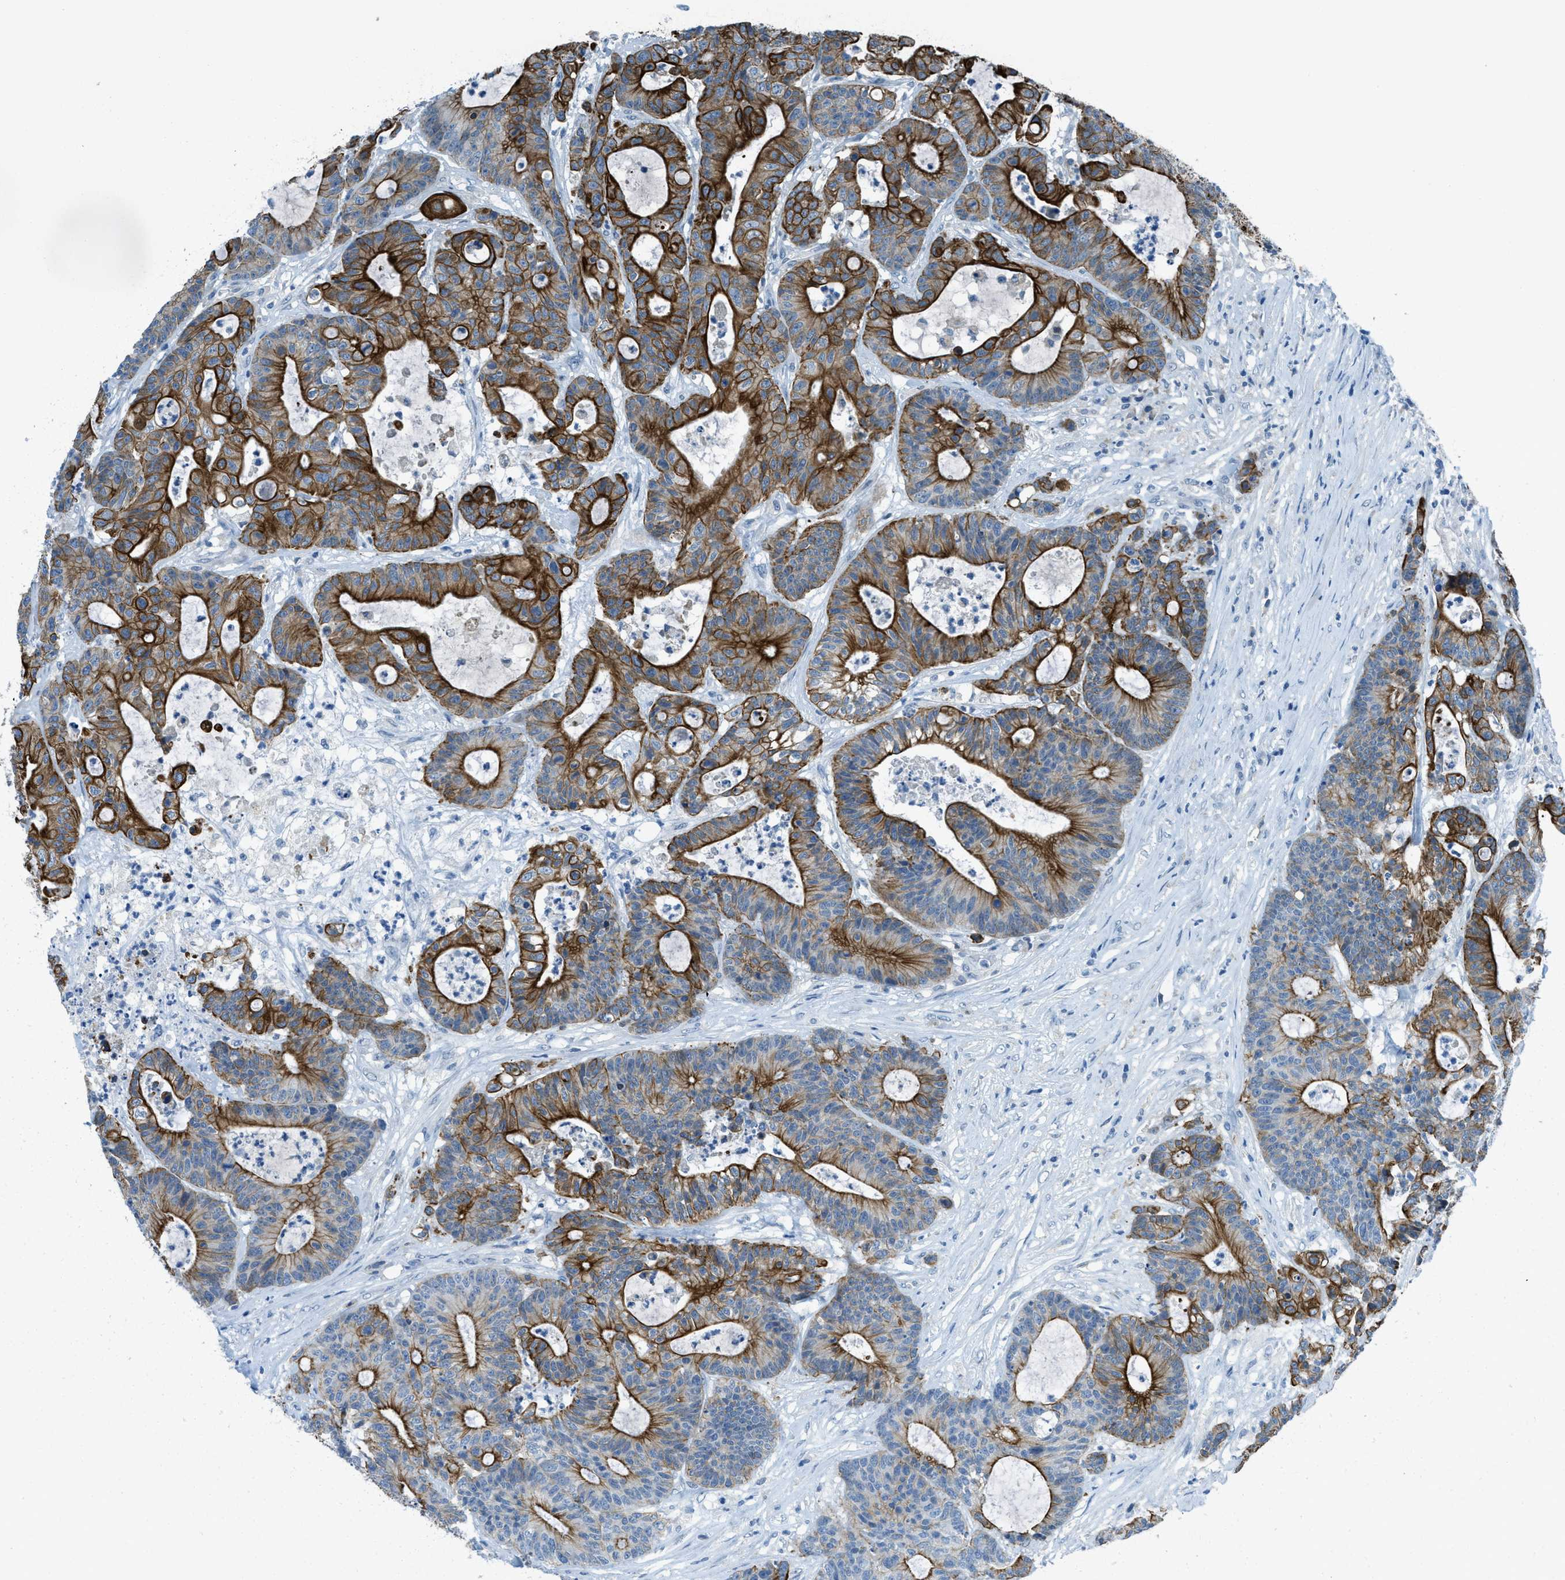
{"staining": {"intensity": "strong", "quantity": ">75%", "location": "cytoplasmic/membranous"}, "tissue": "colorectal cancer", "cell_type": "Tumor cells", "image_type": "cancer", "snomed": [{"axis": "morphology", "description": "Adenocarcinoma, NOS"}, {"axis": "topography", "description": "Colon"}], "caption": "Colorectal cancer (adenocarcinoma) tissue demonstrates strong cytoplasmic/membranous staining in about >75% of tumor cells (IHC, brightfield microscopy, high magnification).", "gene": "KLHL8", "patient": {"sex": "female", "age": 84}}